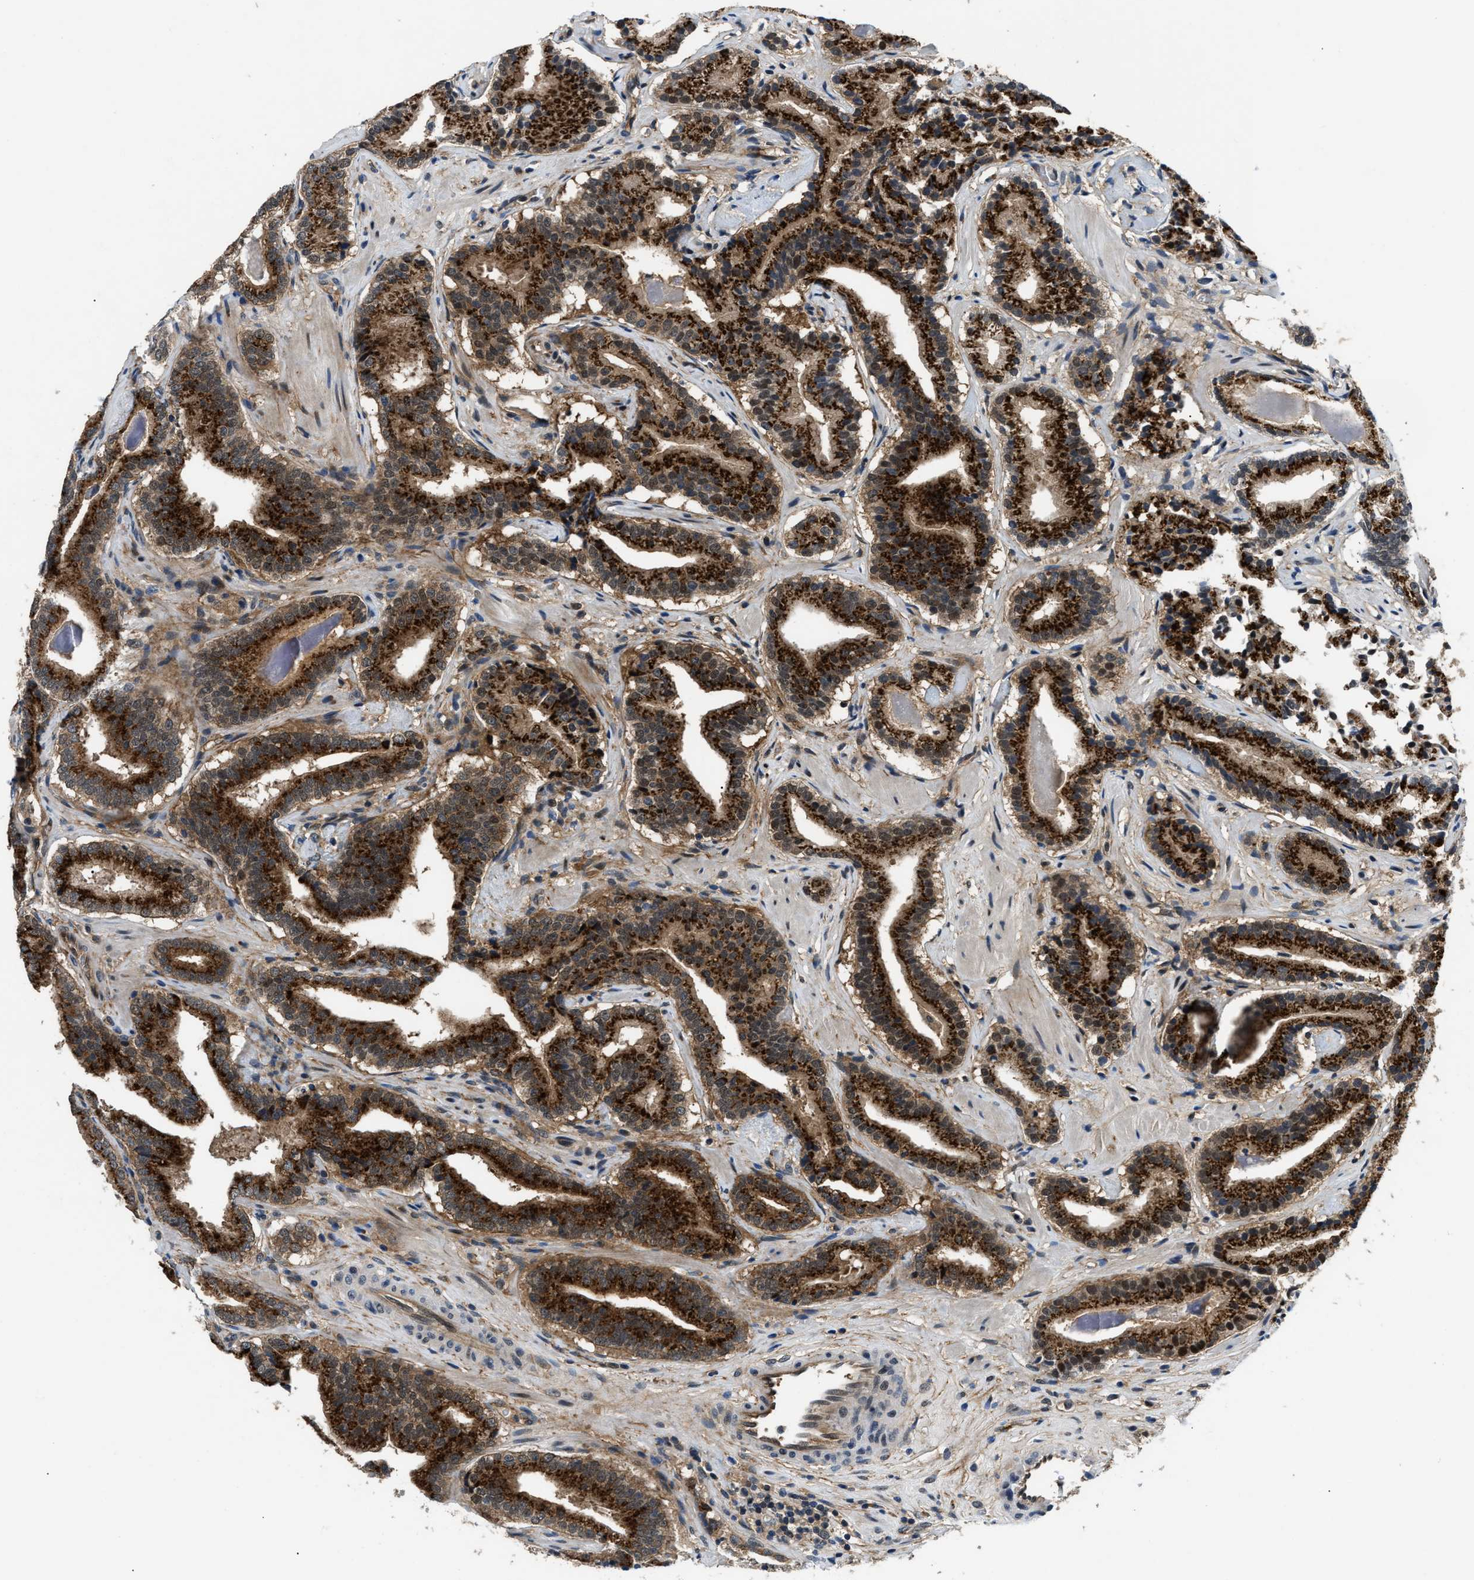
{"staining": {"intensity": "strong", "quantity": ">75%", "location": "cytoplasmic/membranous"}, "tissue": "prostate cancer", "cell_type": "Tumor cells", "image_type": "cancer", "snomed": [{"axis": "morphology", "description": "Adenocarcinoma, Low grade"}, {"axis": "topography", "description": "Prostate"}], "caption": "An image showing strong cytoplasmic/membranous positivity in about >75% of tumor cells in prostate low-grade adenocarcinoma, as visualized by brown immunohistochemical staining.", "gene": "COPS2", "patient": {"sex": "male", "age": 51}}